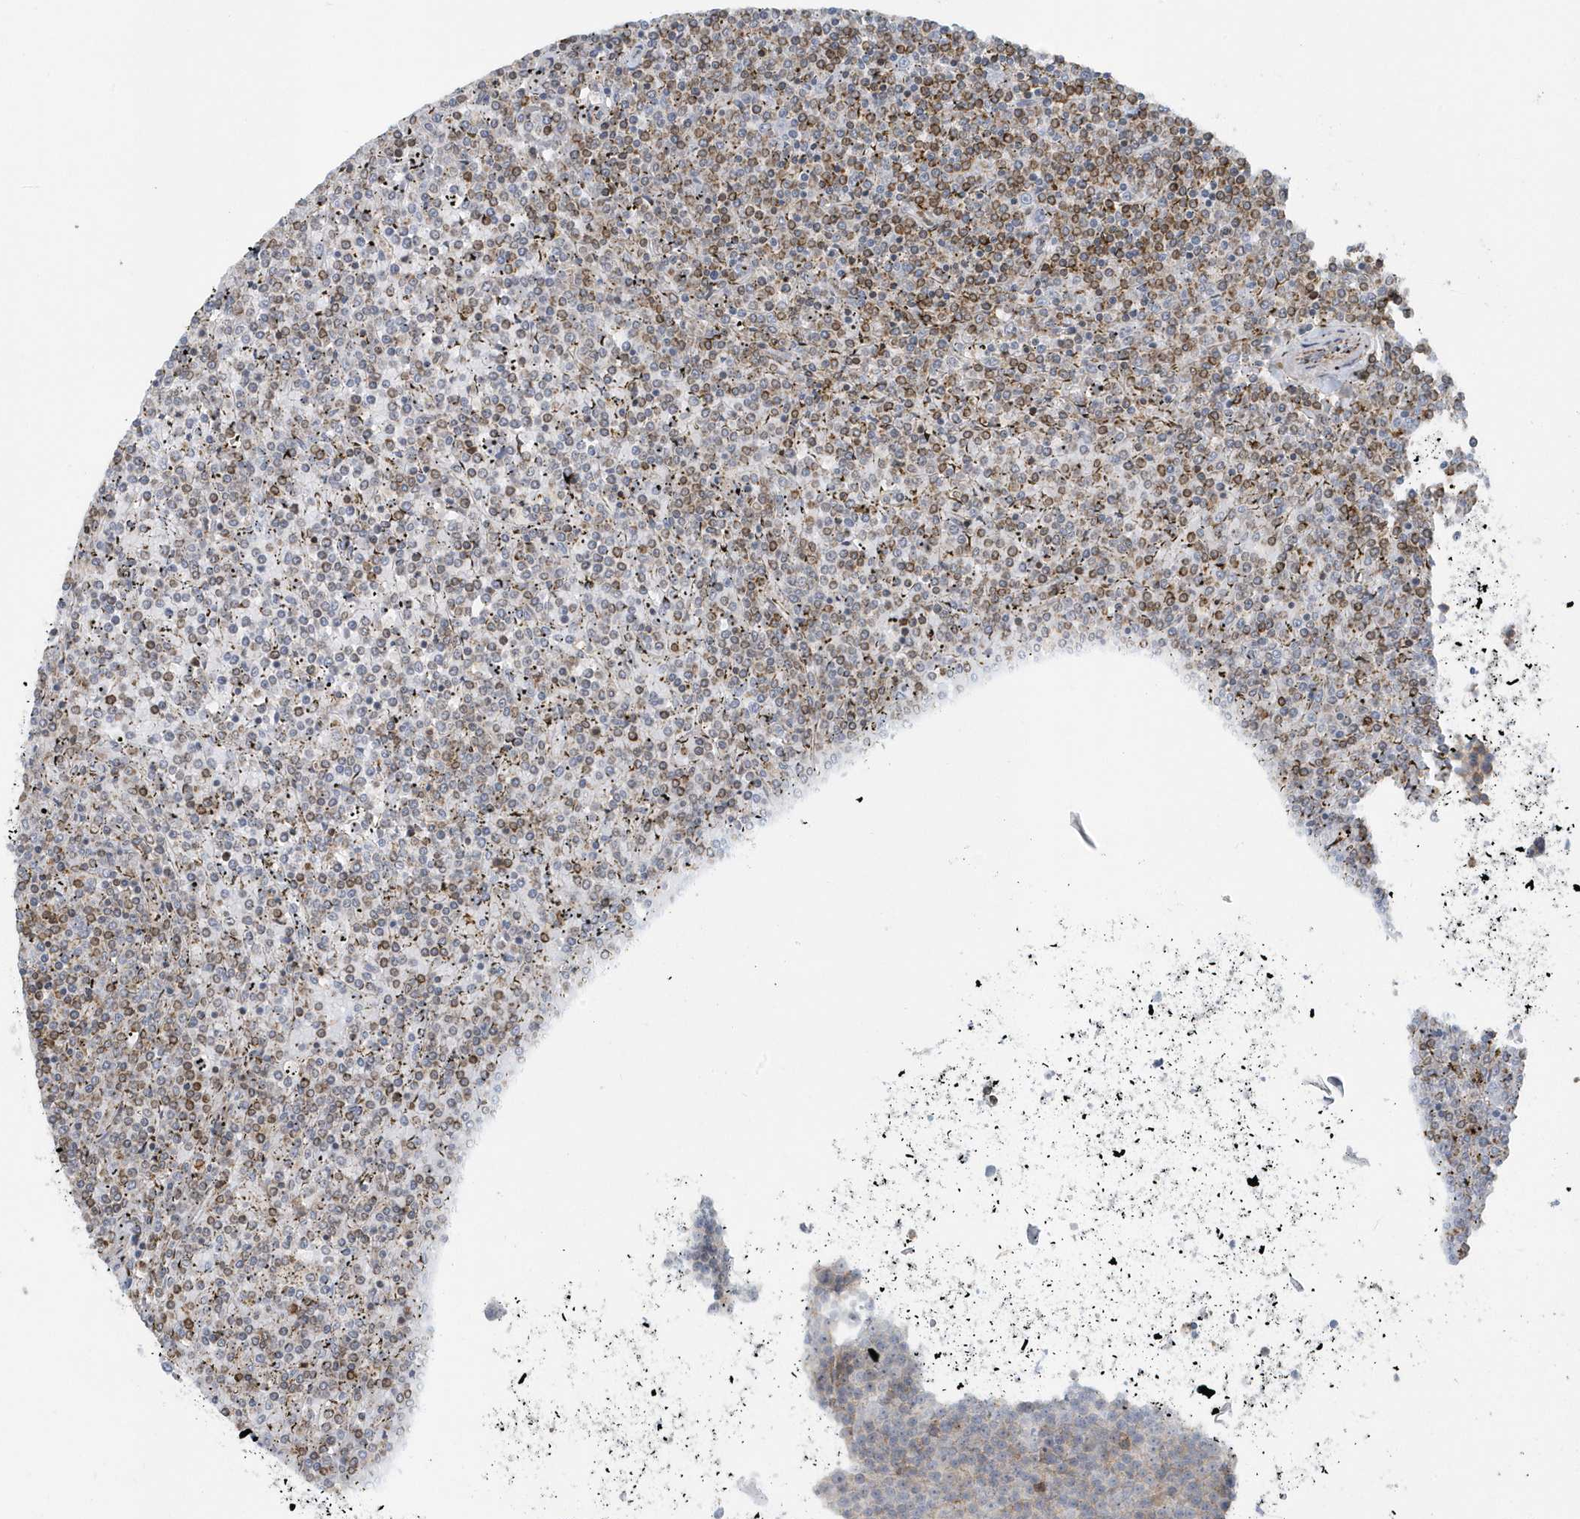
{"staining": {"intensity": "moderate", "quantity": "25%-75%", "location": "cytoplasmic/membranous"}, "tissue": "lymphoma", "cell_type": "Tumor cells", "image_type": "cancer", "snomed": [{"axis": "morphology", "description": "Malignant lymphoma, non-Hodgkin's type, Low grade"}, {"axis": "topography", "description": "Spleen"}], "caption": "Immunohistochemistry (IHC) of human lymphoma demonstrates medium levels of moderate cytoplasmic/membranous staining in about 25%-75% of tumor cells.", "gene": "CACNB2", "patient": {"sex": "female", "age": 19}}